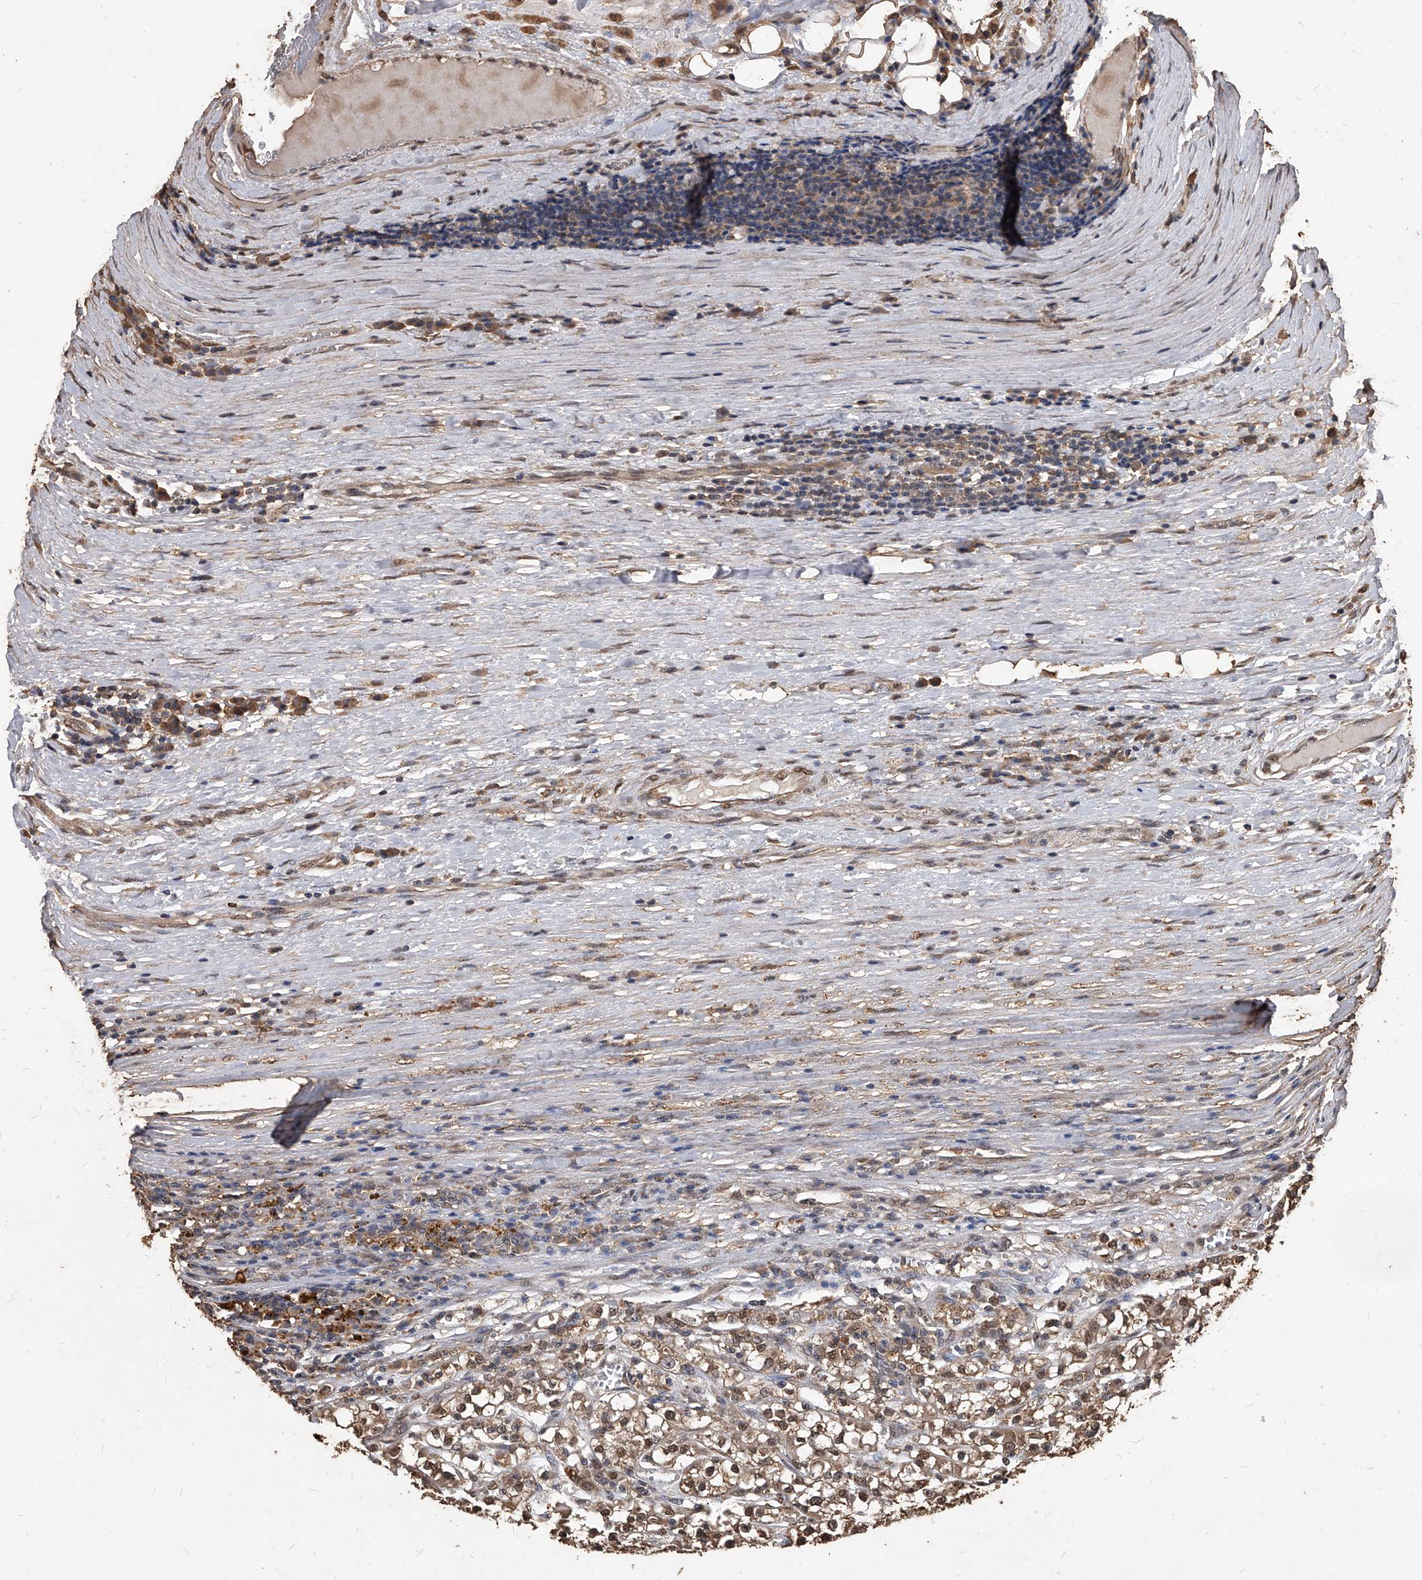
{"staining": {"intensity": "moderate", "quantity": ">75%", "location": "cytoplasmic/membranous,nuclear"}, "tissue": "renal cancer", "cell_type": "Tumor cells", "image_type": "cancer", "snomed": [{"axis": "morphology", "description": "Adenocarcinoma, NOS"}, {"axis": "topography", "description": "Kidney"}], "caption": "DAB immunohistochemical staining of renal cancer (adenocarcinoma) reveals moderate cytoplasmic/membranous and nuclear protein staining in approximately >75% of tumor cells.", "gene": "FBXL4", "patient": {"sex": "female", "age": 52}}